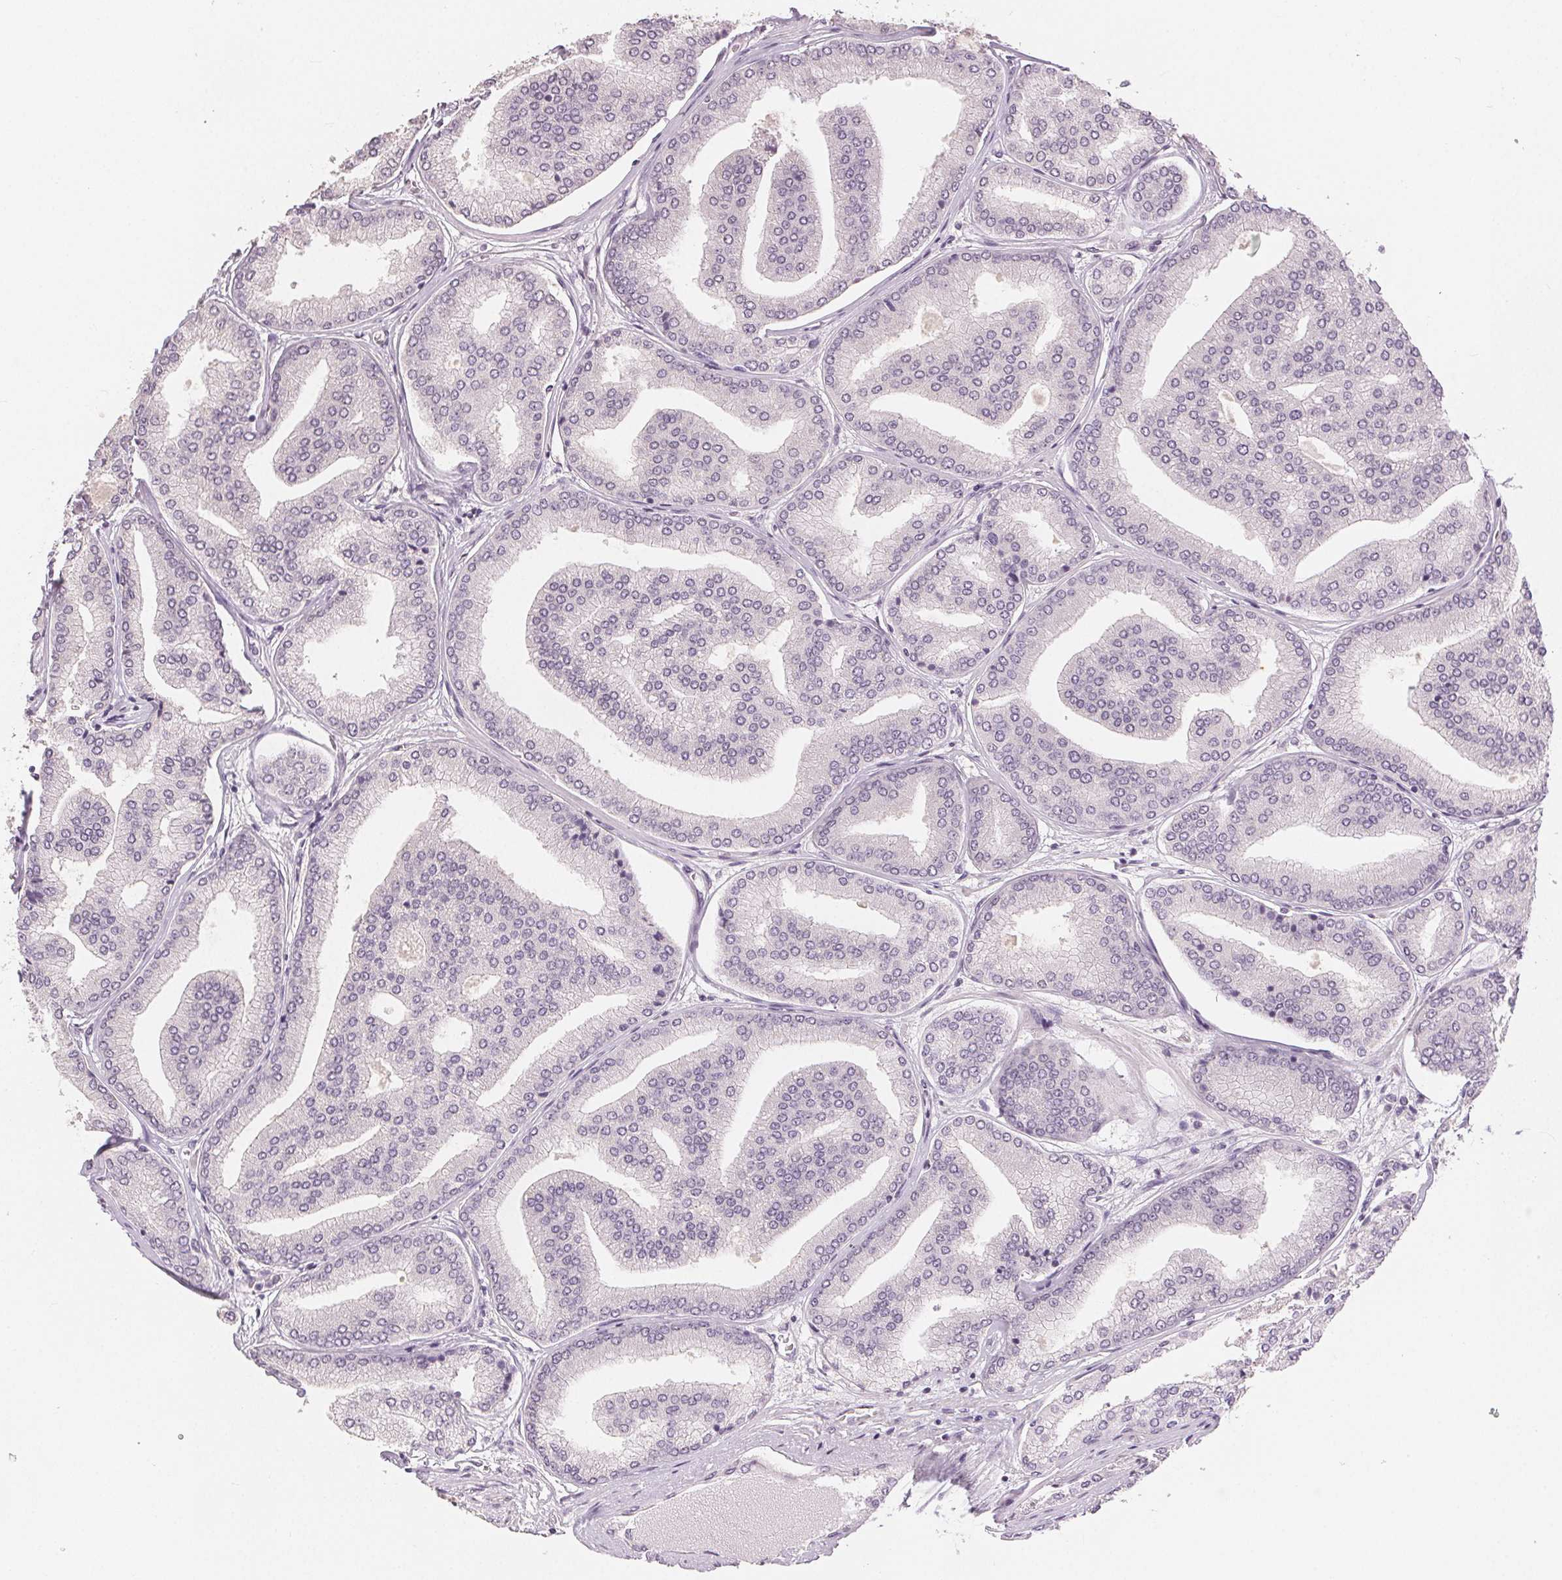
{"staining": {"intensity": "negative", "quantity": "none", "location": "none"}, "tissue": "prostate cancer", "cell_type": "Tumor cells", "image_type": "cancer", "snomed": [{"axis": "morphology", "description": "Adenocarcinoma, NOS"}, {"axis": "topography", "description": "Prostate"}], "caption": "Tumor cells show no significant protein expression in prostate adenocarcinoma. The staining is performed using DAB (3,3'-diaminobenzidine) brown chromogen with nuclei counter-stained in using hematoxylin.", "gene": "SLC27A5", "patient": {"sex": "male", "age": 63}}